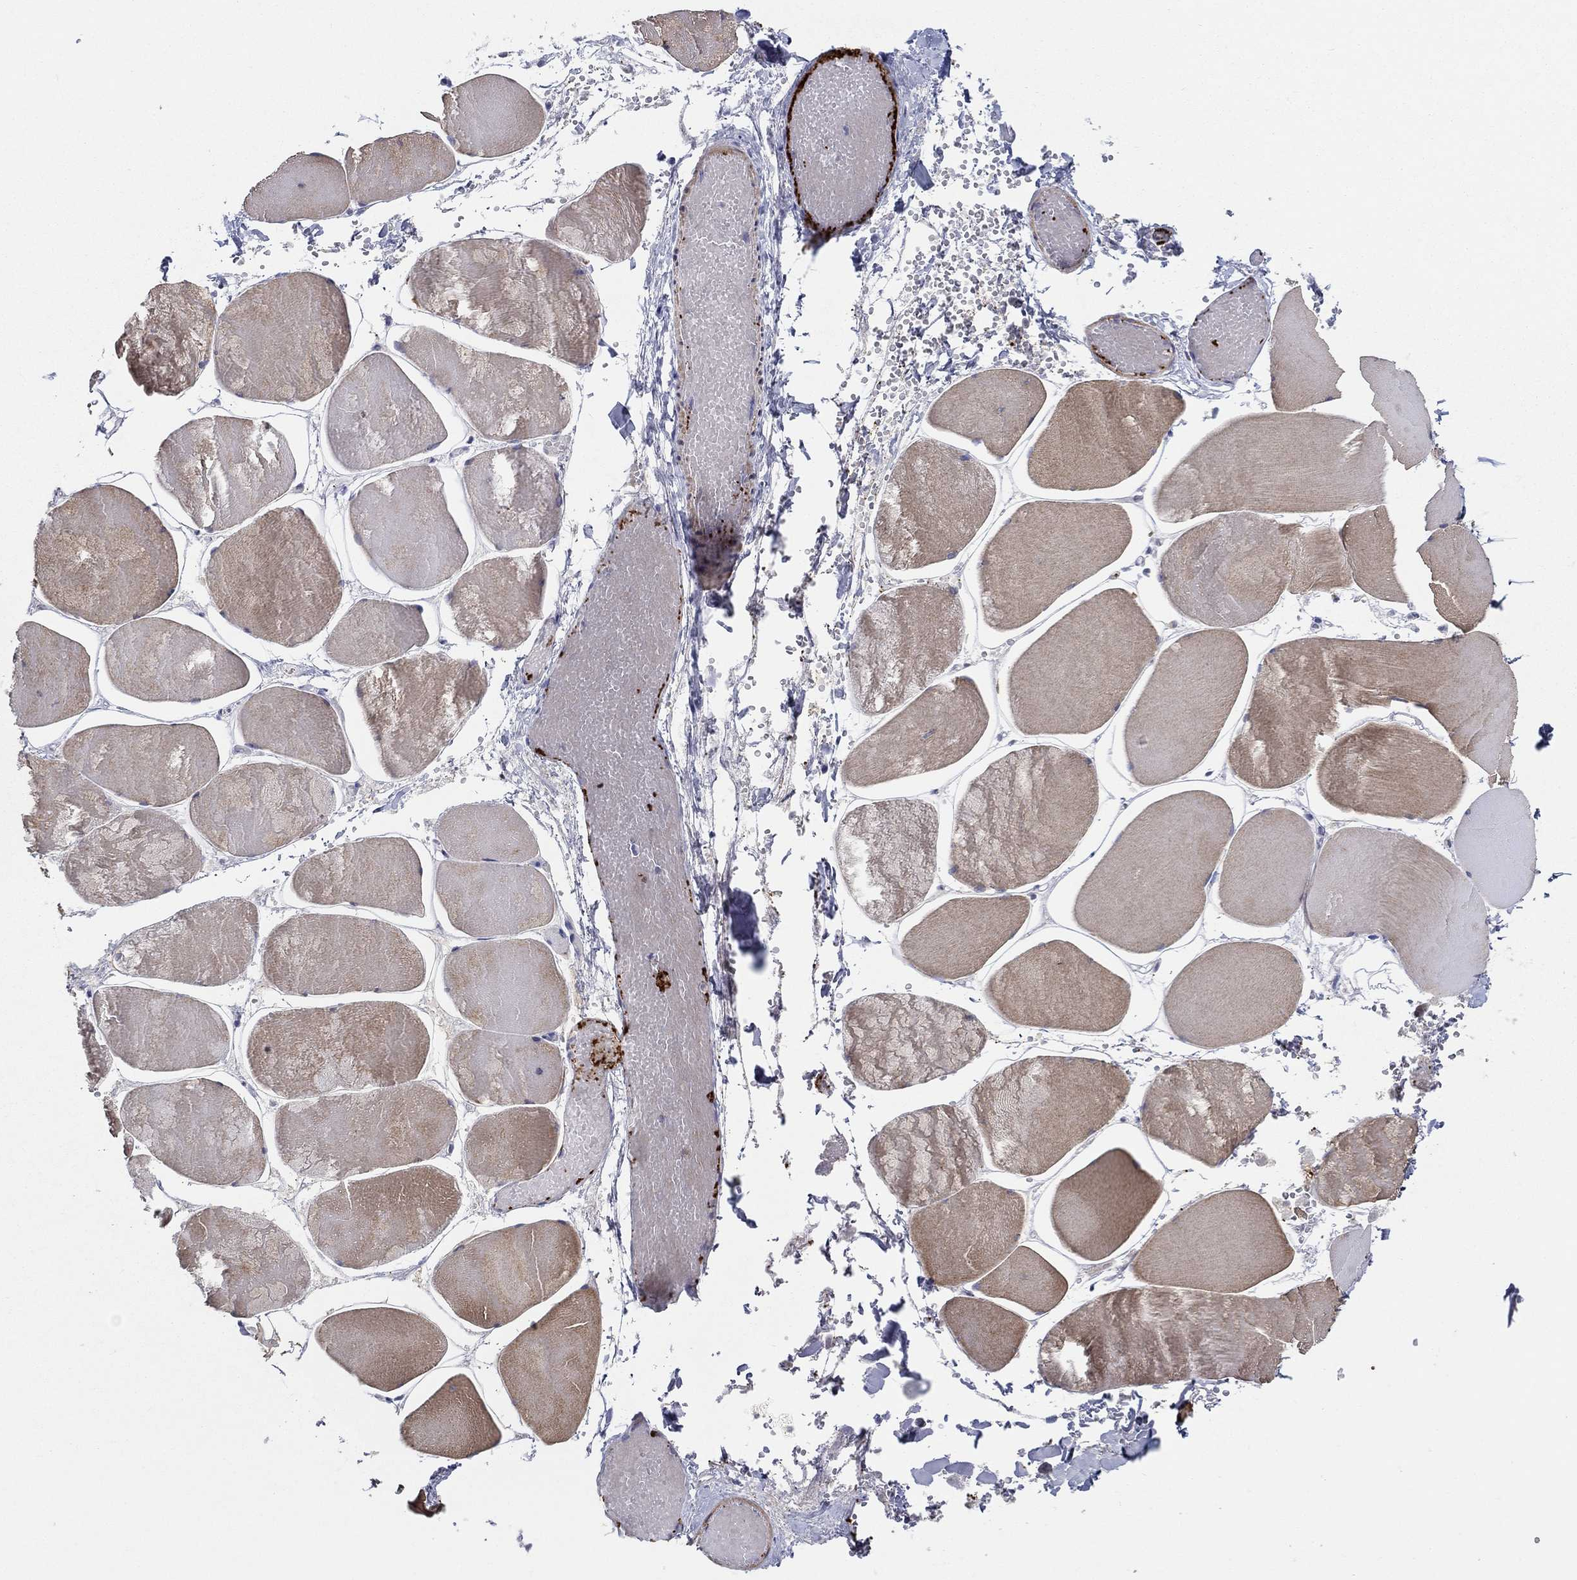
{"staining": {"intensity": "moderate", "quantity": "<25%", "location": "cytoplasmic/membranous"}, "tissue": "skeletal muscle", "cell_type": "Myocytes", "image_type": "normal", "snomed": [{"axis": "morphology", "description": "Normal tissue, NOS"}, {"axis": "morphology", "description": "Malignant melanoma, Metastatic site"}, {"axis": "topography", "description": "Skeletal muscle"}], "caption": "Benign skeletal muscle shows moderate cytoplasmic/membranous staining in about <25% of myocytes, visualized by immunohistochemistry.", "gene": "ALOX12", "patient": {"sex": "male", "age": 50}}